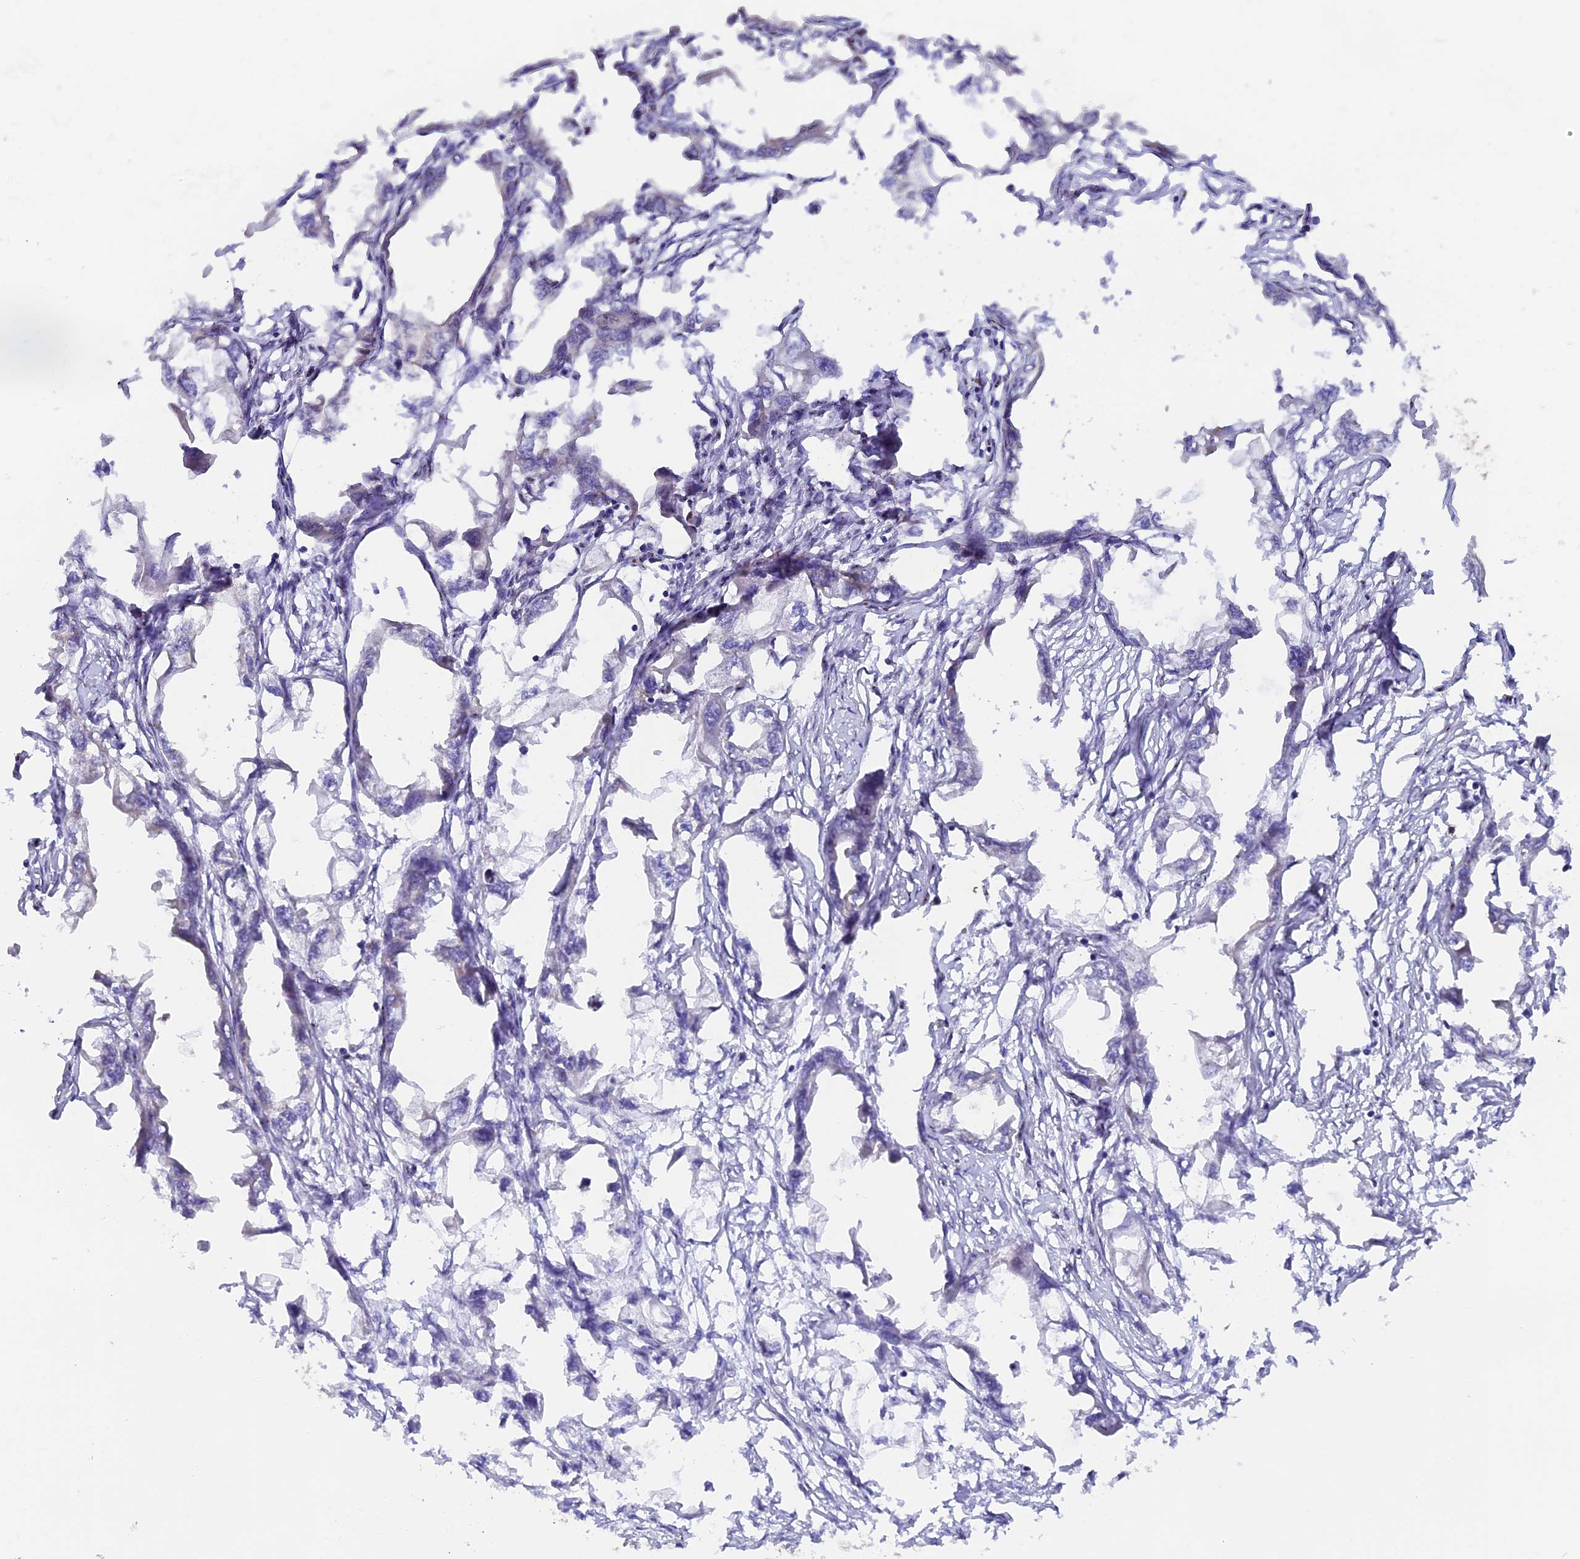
{"staining": {"intensity": "negative", "quantity": "none", "location": "none"}, "tissue": "endometrial cancer", "cell_type": "Tumor cells", "image_type": "cancer", "snomed": [{"axis": "morphology", "description": "Adenocarcinoma, NOS"}, {"axis": "morphology", "description": "Adenocarcinoma, metastatic, NOS"}, {"axis": "topography", "description": "Adipose tissue"}, {"axis": "topography", "description": "Endometrium"}], "caption": "An IHC histopathology image of endometrial adenocarcinoma is shown. There is no staining in tumor cells of endometrial adenocarcinoma. (Immunohistochemistry (ihc), brightfield microscopy, high magnification).", "gene": "FAM118B", "patient": {"sex": "female", "age": 67}}